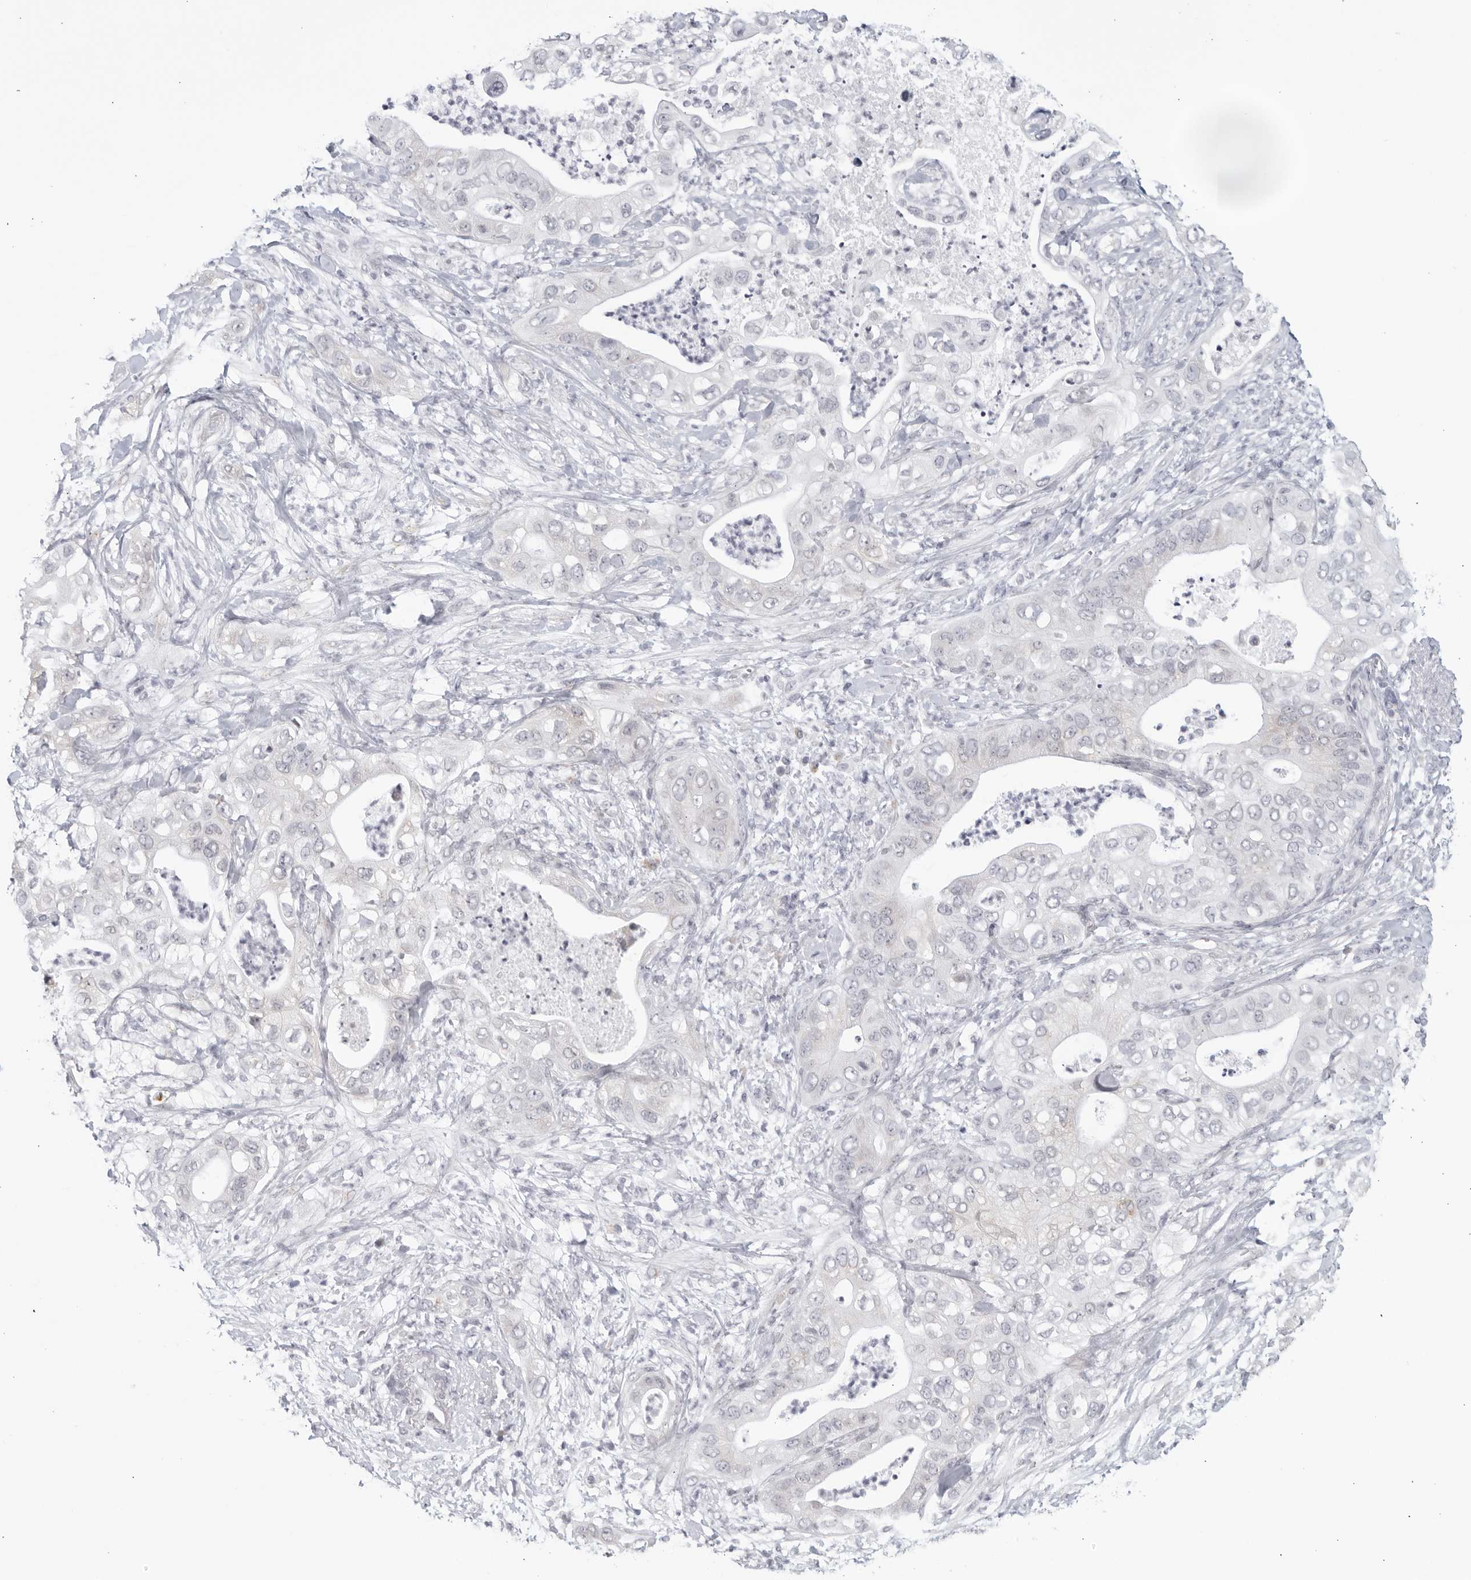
{"staining": {"intensity": "negative", "quantity": "none", "location": "none"}, "tissue": "pancreatic cancer", "cell_type": "Tumor cells", "image_type": "cancer", "snomed": [{"axis": "morphology", "description": "Adenocarcinoma, NOS"}, {"axis": "topography", "description": "Pancreas"}], "caption": "A high-resolution micrograph shows immunohistochemistry (IHC) staining of pancreatic cancer, which shows no significant positivity in tumor cells.", "gene": "WDTC1", "patient": {"sex": "female", "age": 78}}